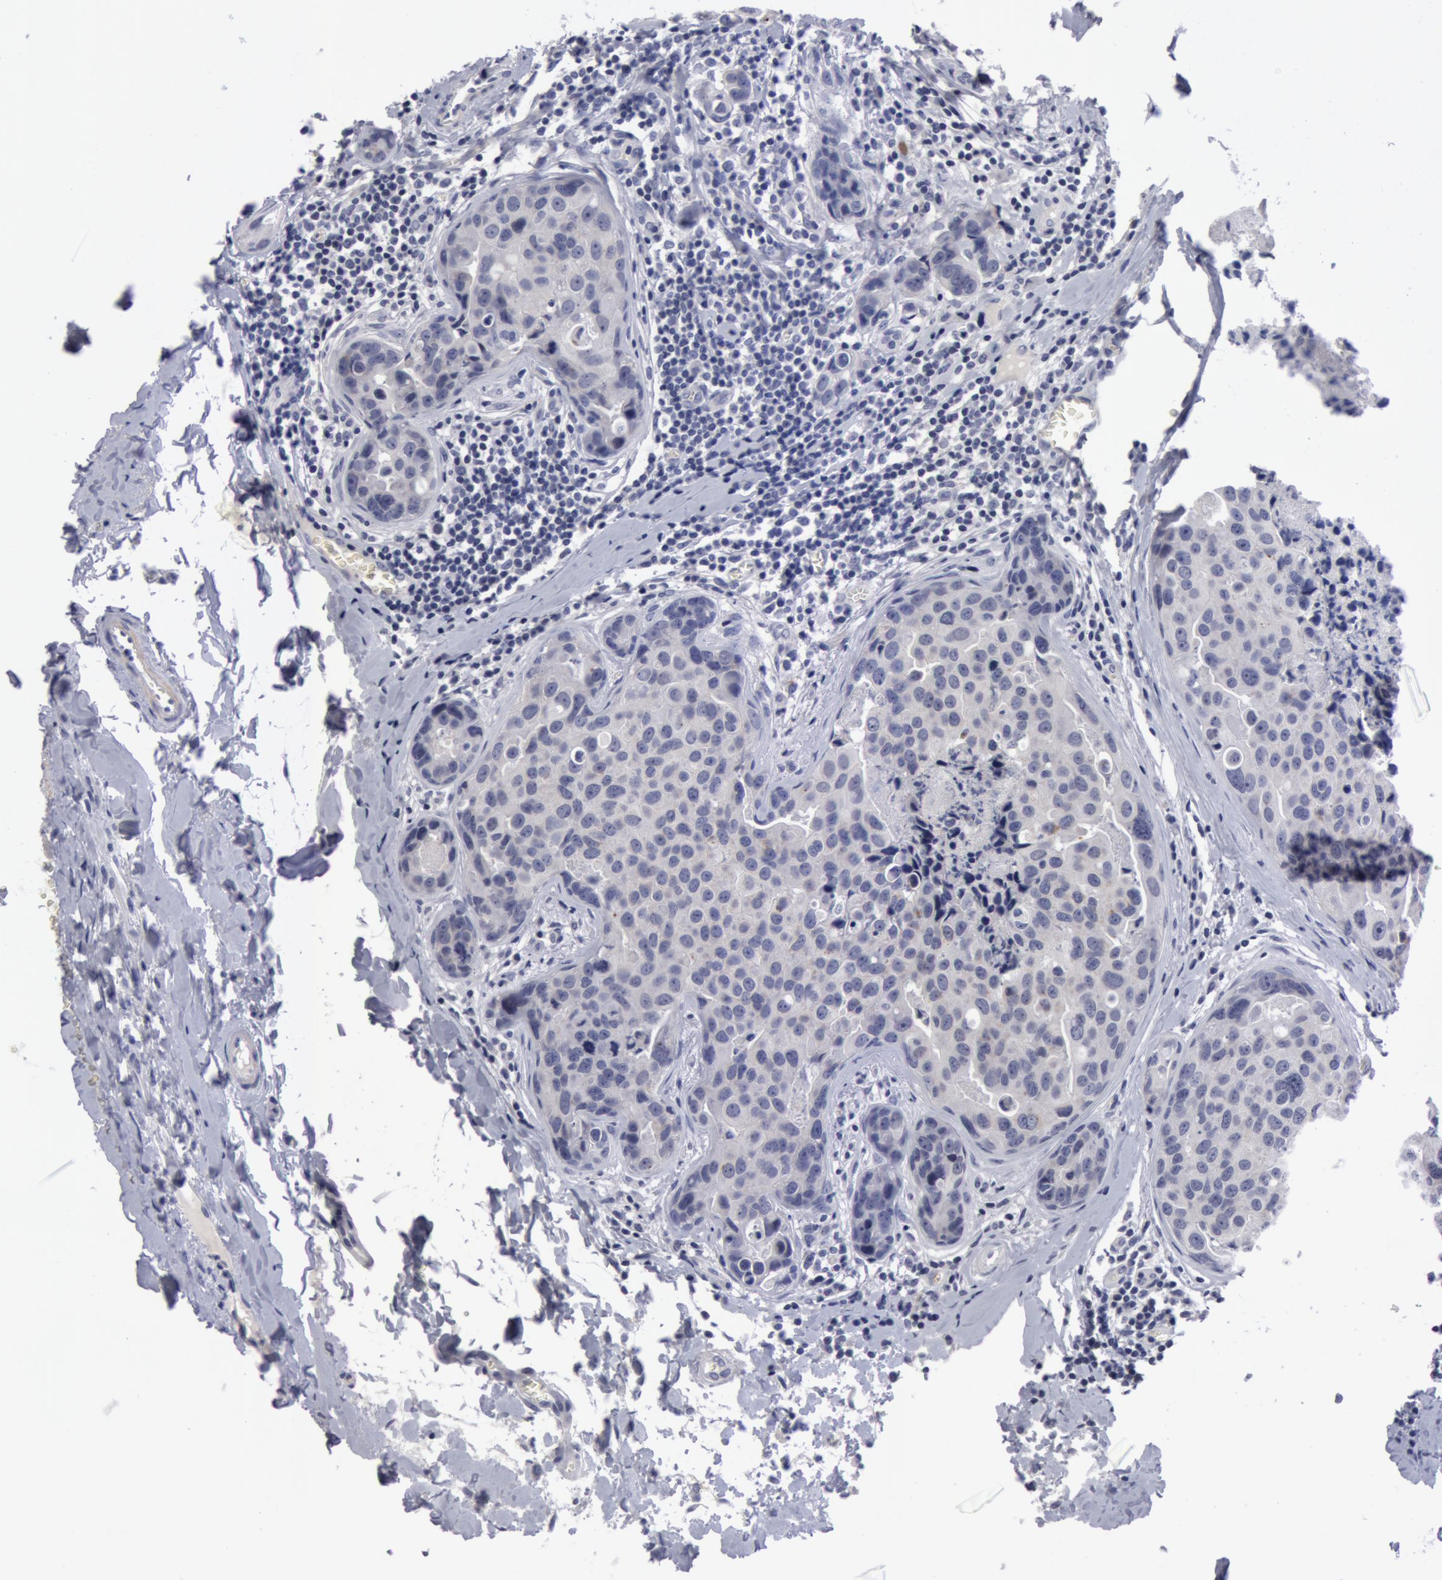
{"staining": {"intensity": "negative", "quantity": "none", "location": "none"}, "tissue": "breast cancer", "cell_type": "Tumor cells", "image_type": "cancer", "snomed": [{"axis": "morphology", "description": "Duct carcinoma"}, {"axis": "topography", "description": "Breast"}], "caption": "High power microscopy image of an IHC histopathology image of breast intraductal carcinoma, revealing no significant expression in tumor cells.", "gene": "NLGN4X", "patient": {"sex": "female", "age": 24}}